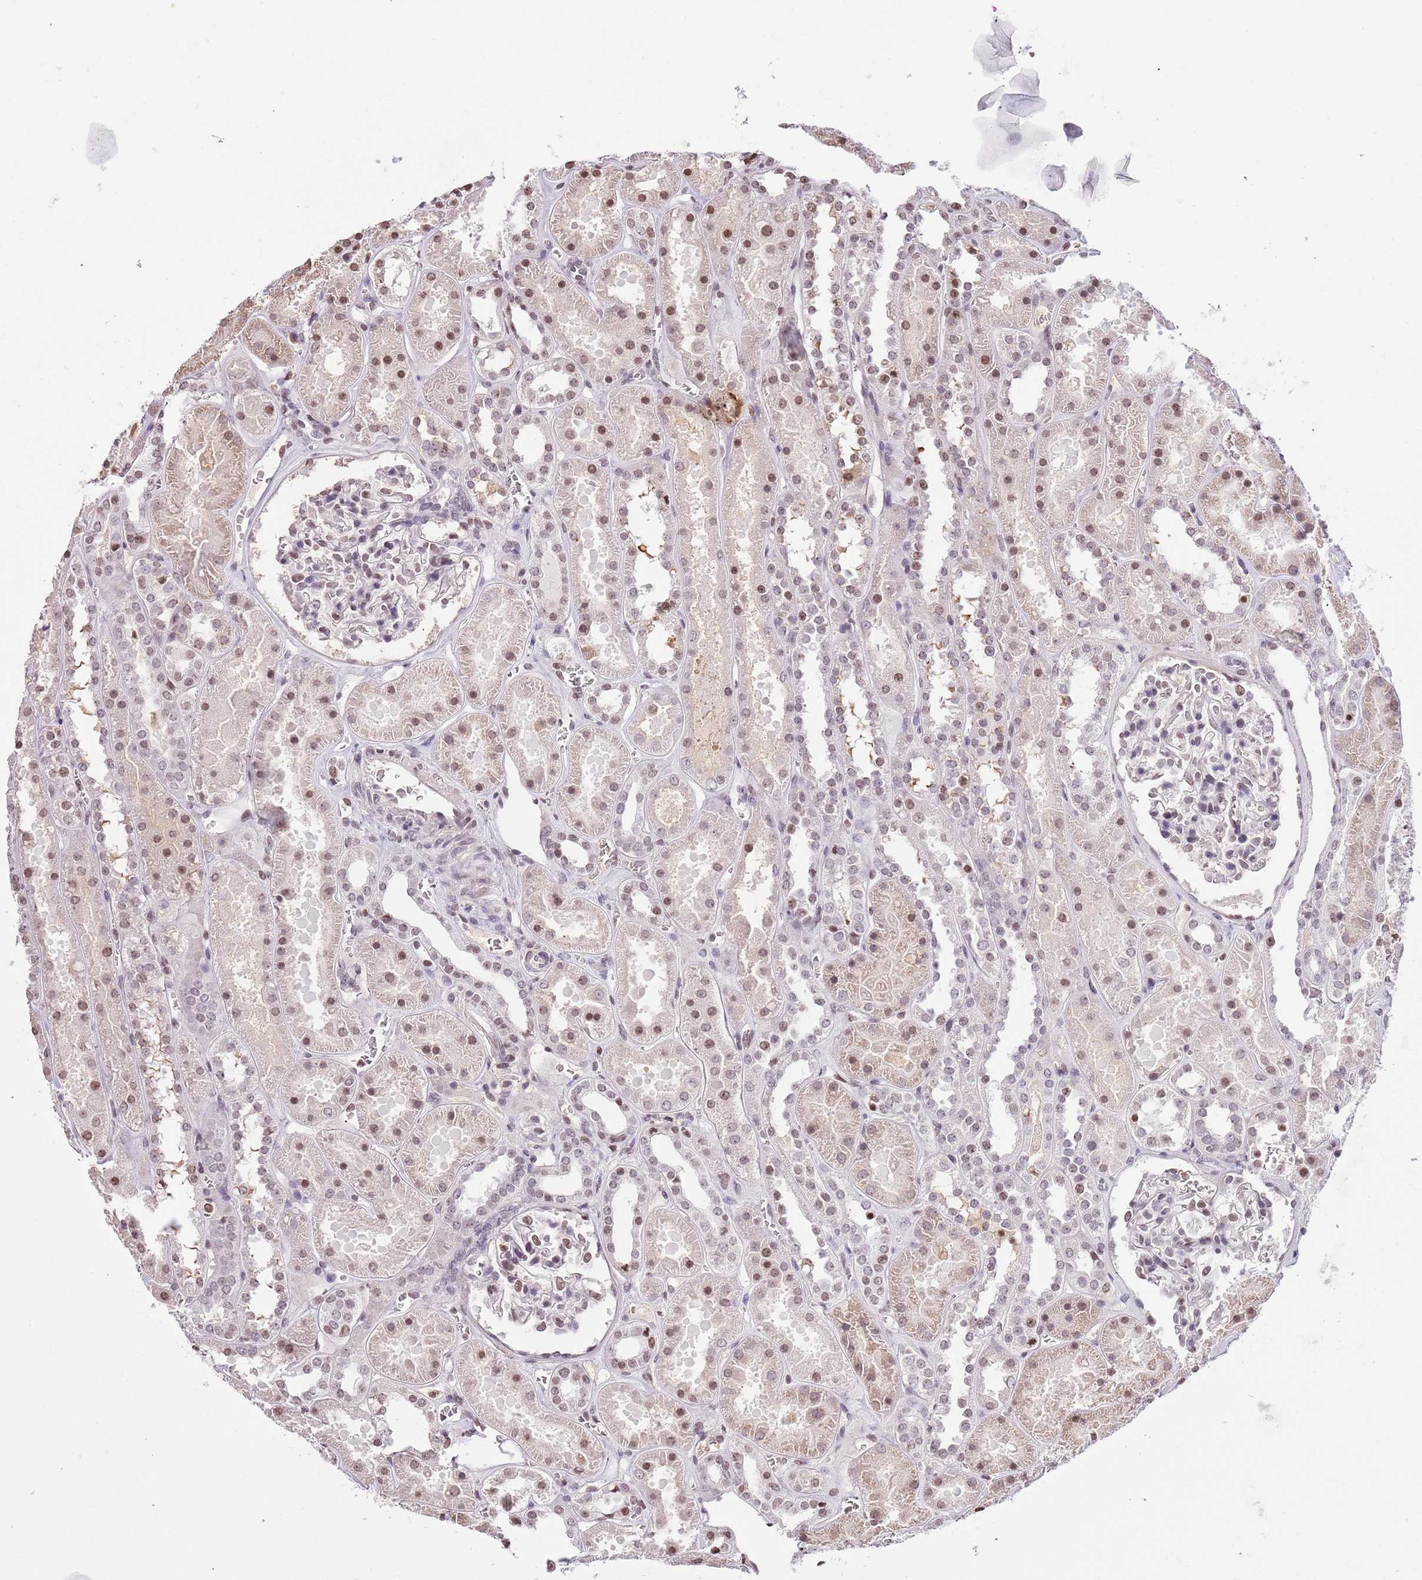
{"staining": {"intensity": "moderate", "quantity": "25%-75%", "location": "nuclear"}, "tissue": "kidney", "cell_type": "Cells in glomeruli", "image_type": "normal", "snomed": [{"axis": "morphology", "description": "Normal tissue, NOS"}, {"axis": "topography", "description": "Kidney"}], "caption": "Immunohistochemistry (IHC) photomicrograph of unremarkable kidney stained for a protein (brown), which demonstrates medium levels of moderate nuclear expression in approximately 25%-75% of cells in glomeruli.", "gene": "KPNA3", "patient": {"sex": "female", "age": 41}}